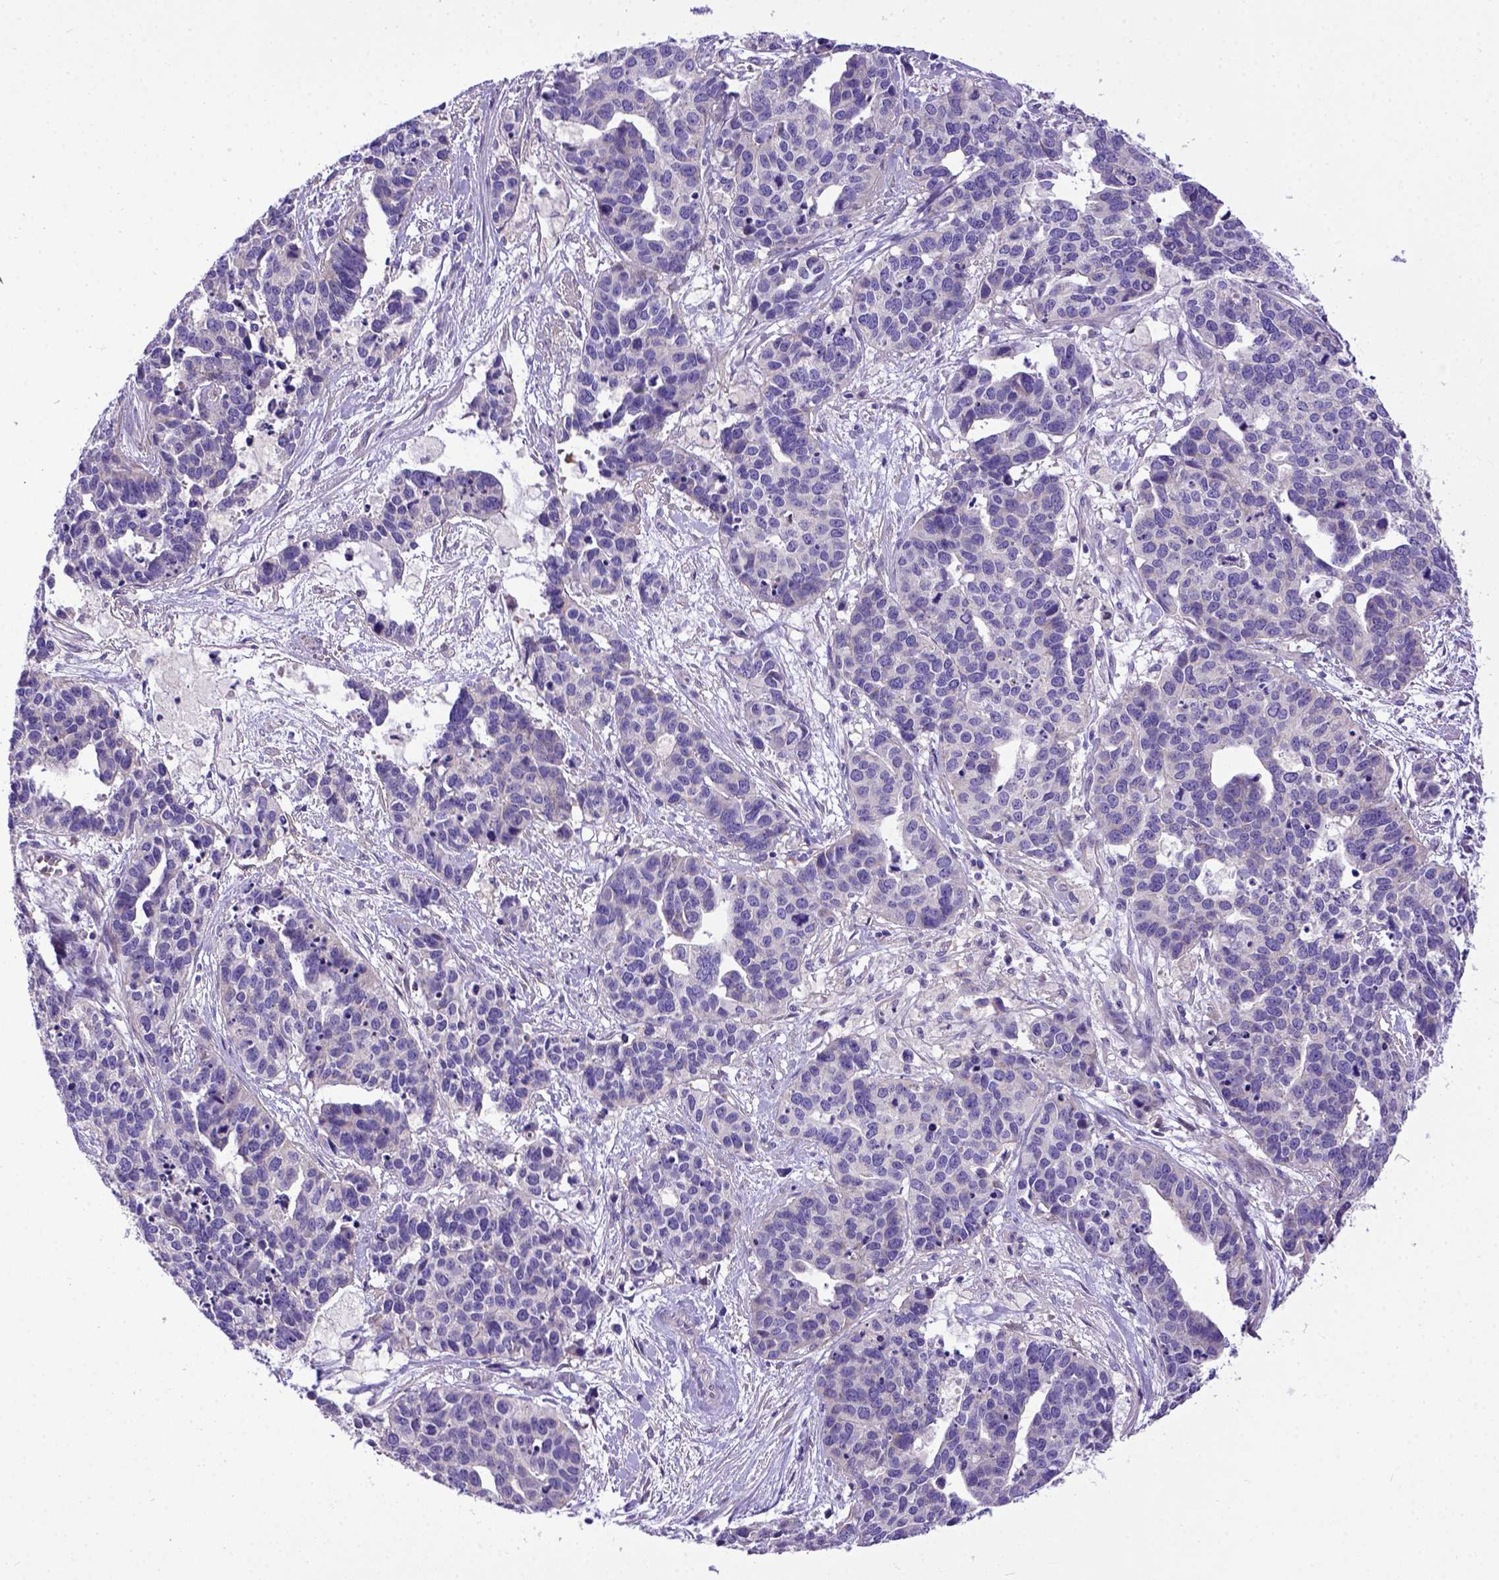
{"staining": {"intensity": "negative", "quantity": "none", "location": "none"}, "tissue": "ovarian cancer", "cell_type": "Tumor cells", "image_type": "cancer", "snomed": [{"axis": "morphology", "description": "Carcinoma, endometroid"}, {"axis": "topography", "description": "Ovary"}], "caption": "Ovarian endometroid carcinoma stained for a protein using immunohistochemistry (IHC) displays no staining tumor cells.", "gene": "ADAM12", "patient": {"sex": "female", "age": 65}}